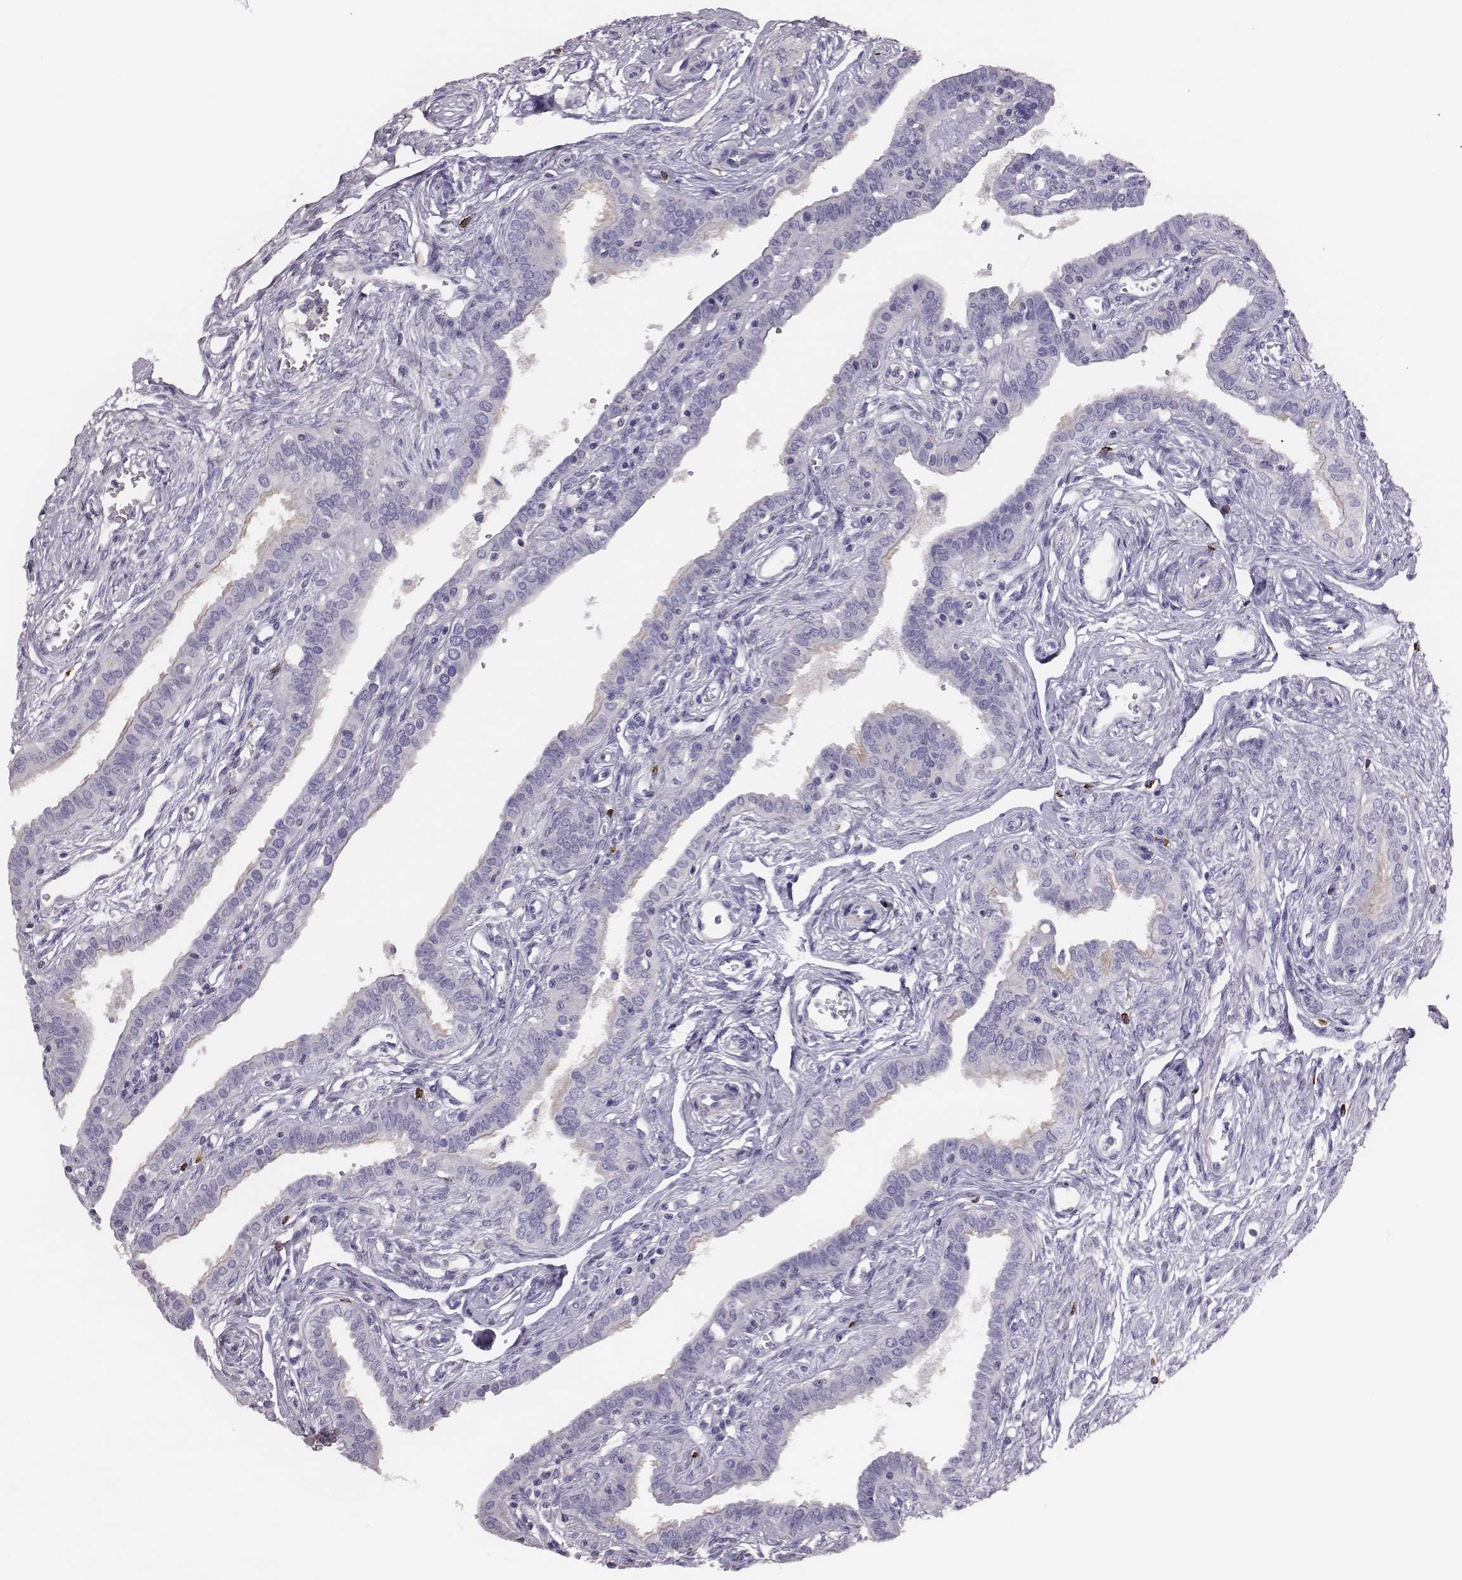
{"staining": {"intensity": "negative", "quantity": "none", "location": "none"}, "tissue": "fallopian tube", "cell_type": "Glandular cells", "image_type": "normal", "snomed": [{"axis": "morphology", "description": "Normal tissue, NOS"}, {"axis": "morphology", "description": "Carcinoma, endometroid"}, {"axis": "topography", "description": "Fallopian tube"}, {"axis": "topography", "description": "Ovary"}], "caption": "DAB immunohistochemical staining of benign human fallopian tube shows no significant expression in glandular cells.", "gene": "P2RY10", "patient": {"sex": "female", "age": 42}}